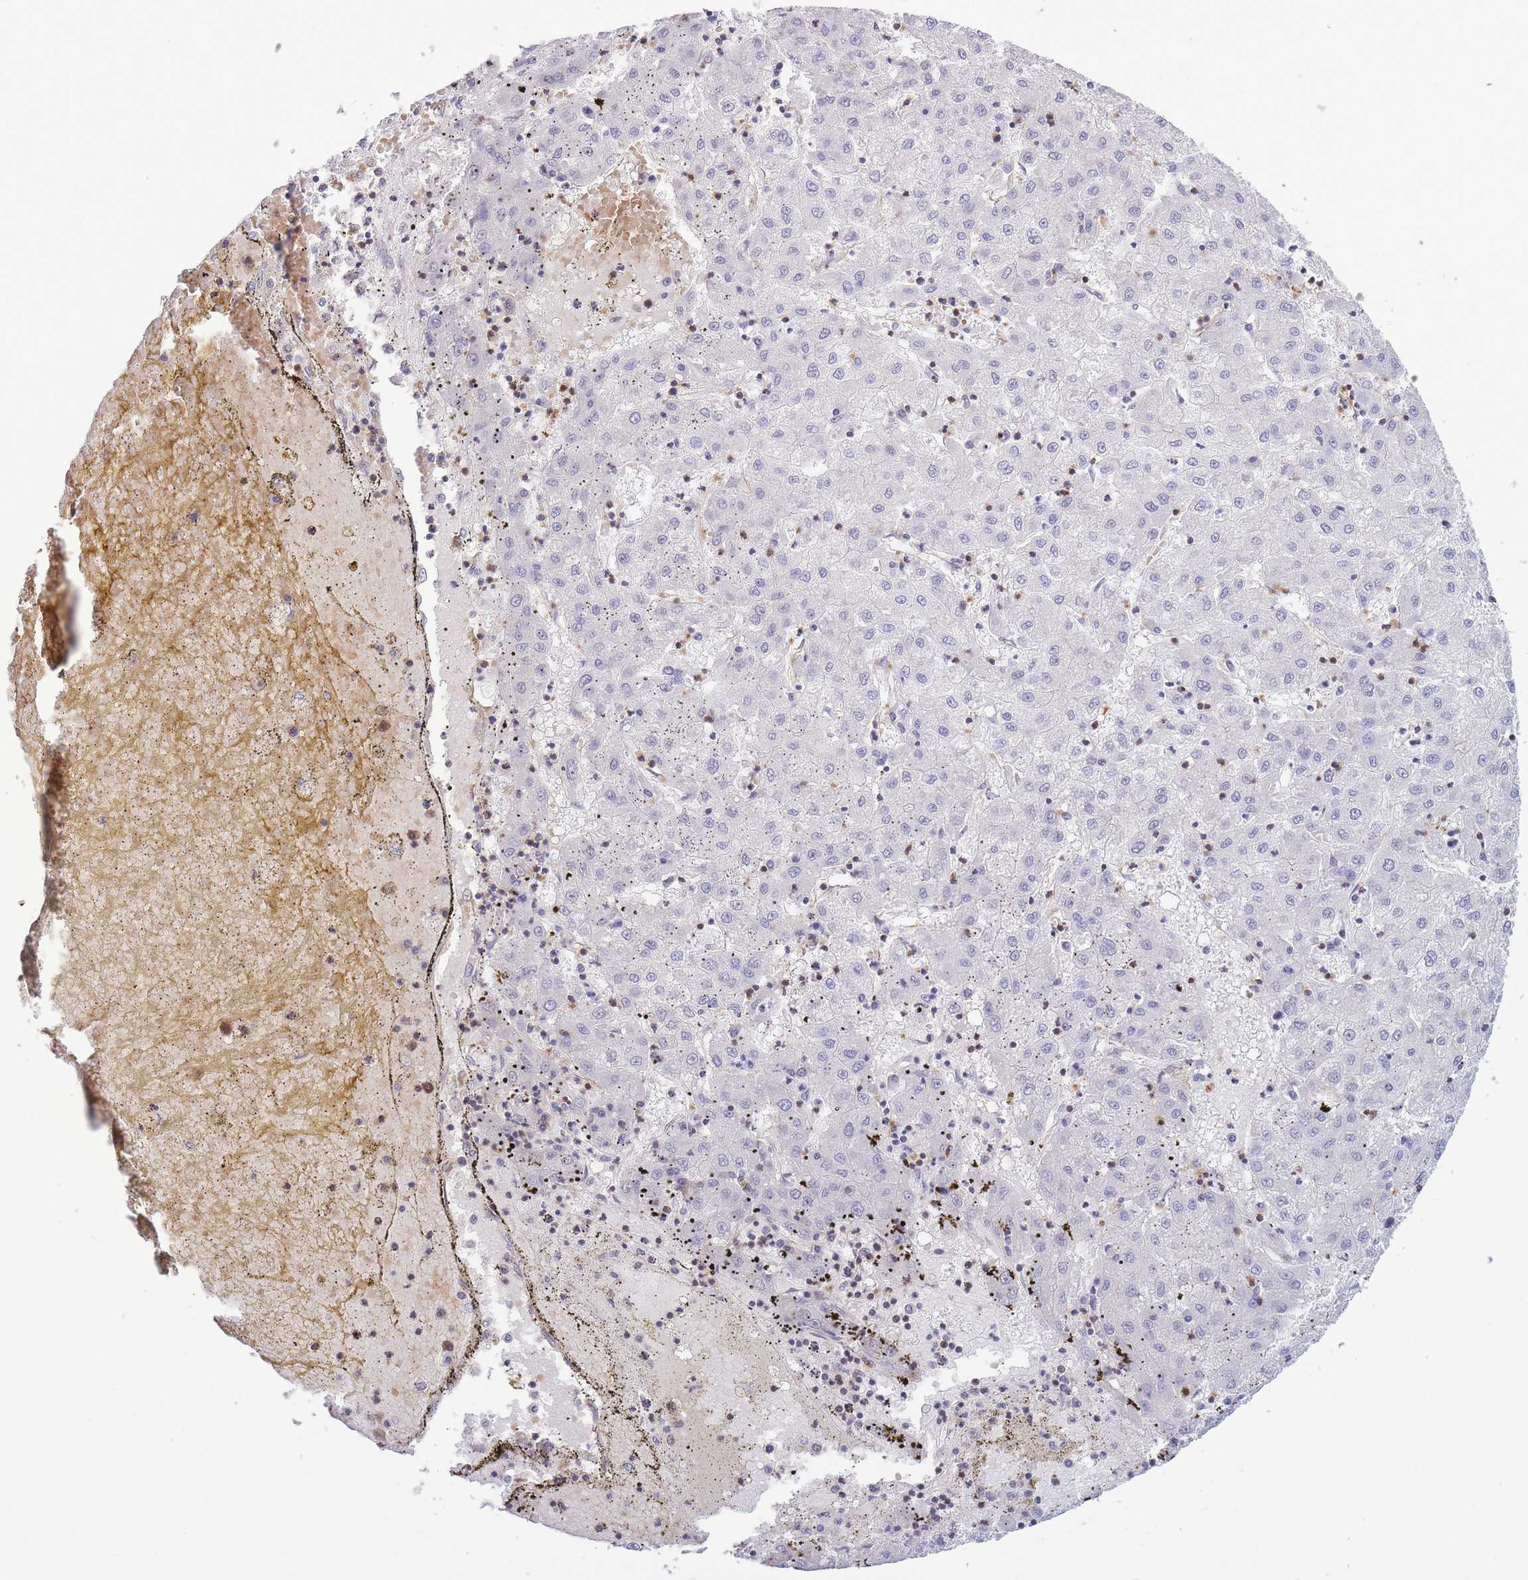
{"staining": {"intensity": "negative", "quantity": "none", "location": "none"}, "tissue": "liver cancer", "cell_type": "Tumor cells", "image_type": "cancer", "snomed": [{"axis": "morphology", "description": "Carcinoma, Hepatocellular, NOS"}, {"axis": "topography", "description": "Liver"}], "caption": "Immunohistochemical staining of human liver hepatocellular carcinoma exhibits no significant expression in tumor cells.", "gene": "CDC25B", "patient": {"sex": "male", "age": 72}}